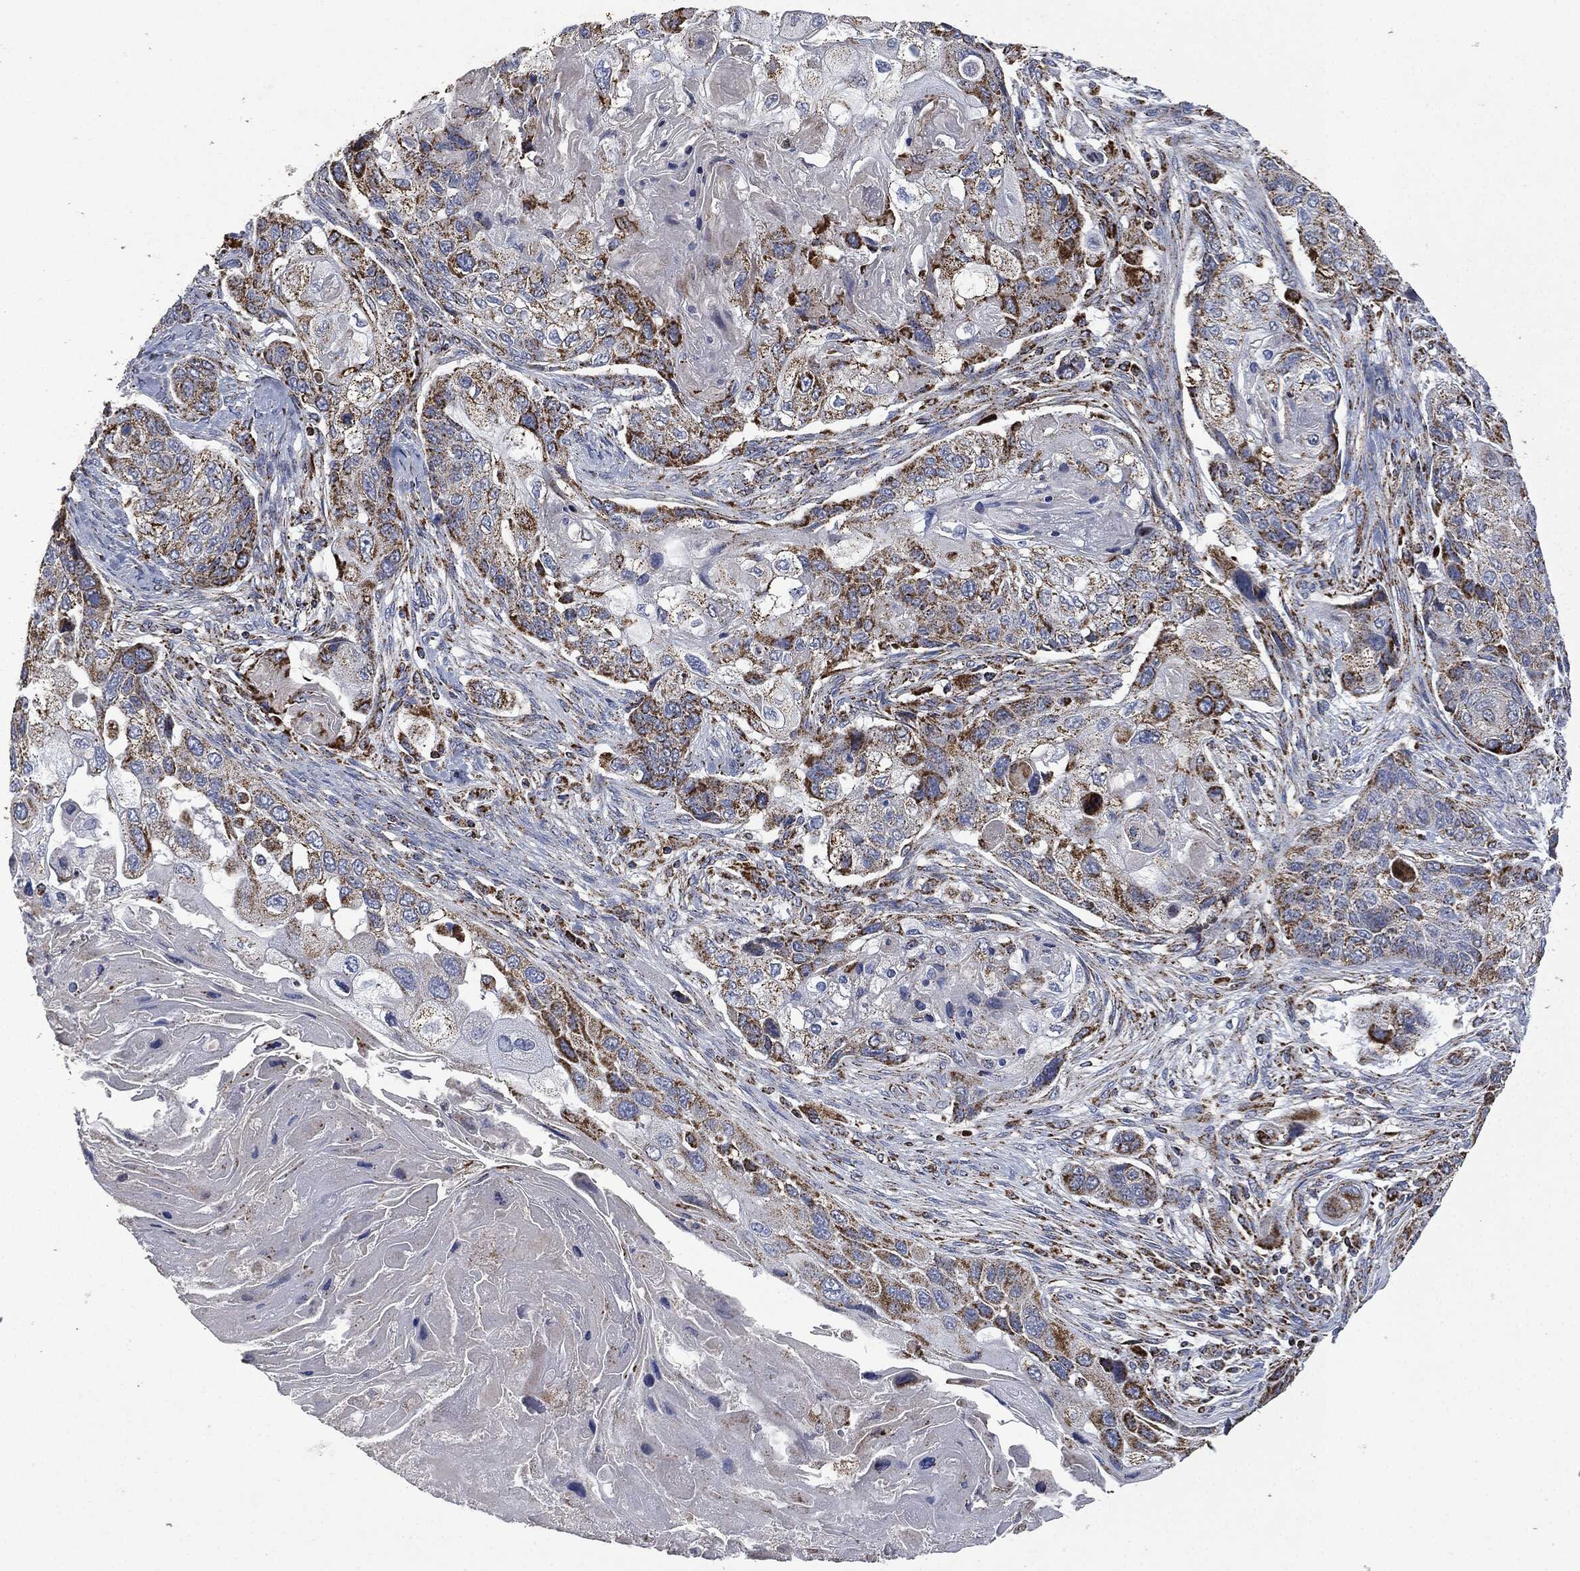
{"staining": {"intensity": "strong", "quantity": "25%-75%", "location": "cytoplasmic/membranous"}, "tissue": "lung cancer", "cell_type": "Tumor cells", "image_type": "cancer", "snomed": [{"axis": "morphology", "description": "Normal tissue, NOS"}, {"axis": "morphology", "description": "Squamous cell carcinoma, NOS"}, {"axis": "topography", "description": "Bronchus"}, {"axis": "topography", "description": "Lung"}], "caption": "Human squamous cell carcinoma (lung) stained for a protein (brown) shows strong cytoplasmic/membranous positive staining in approximately 25%-75% of tumor cells.", "gene": "RYK", "patient": {"sex": "male", "age": 69}}